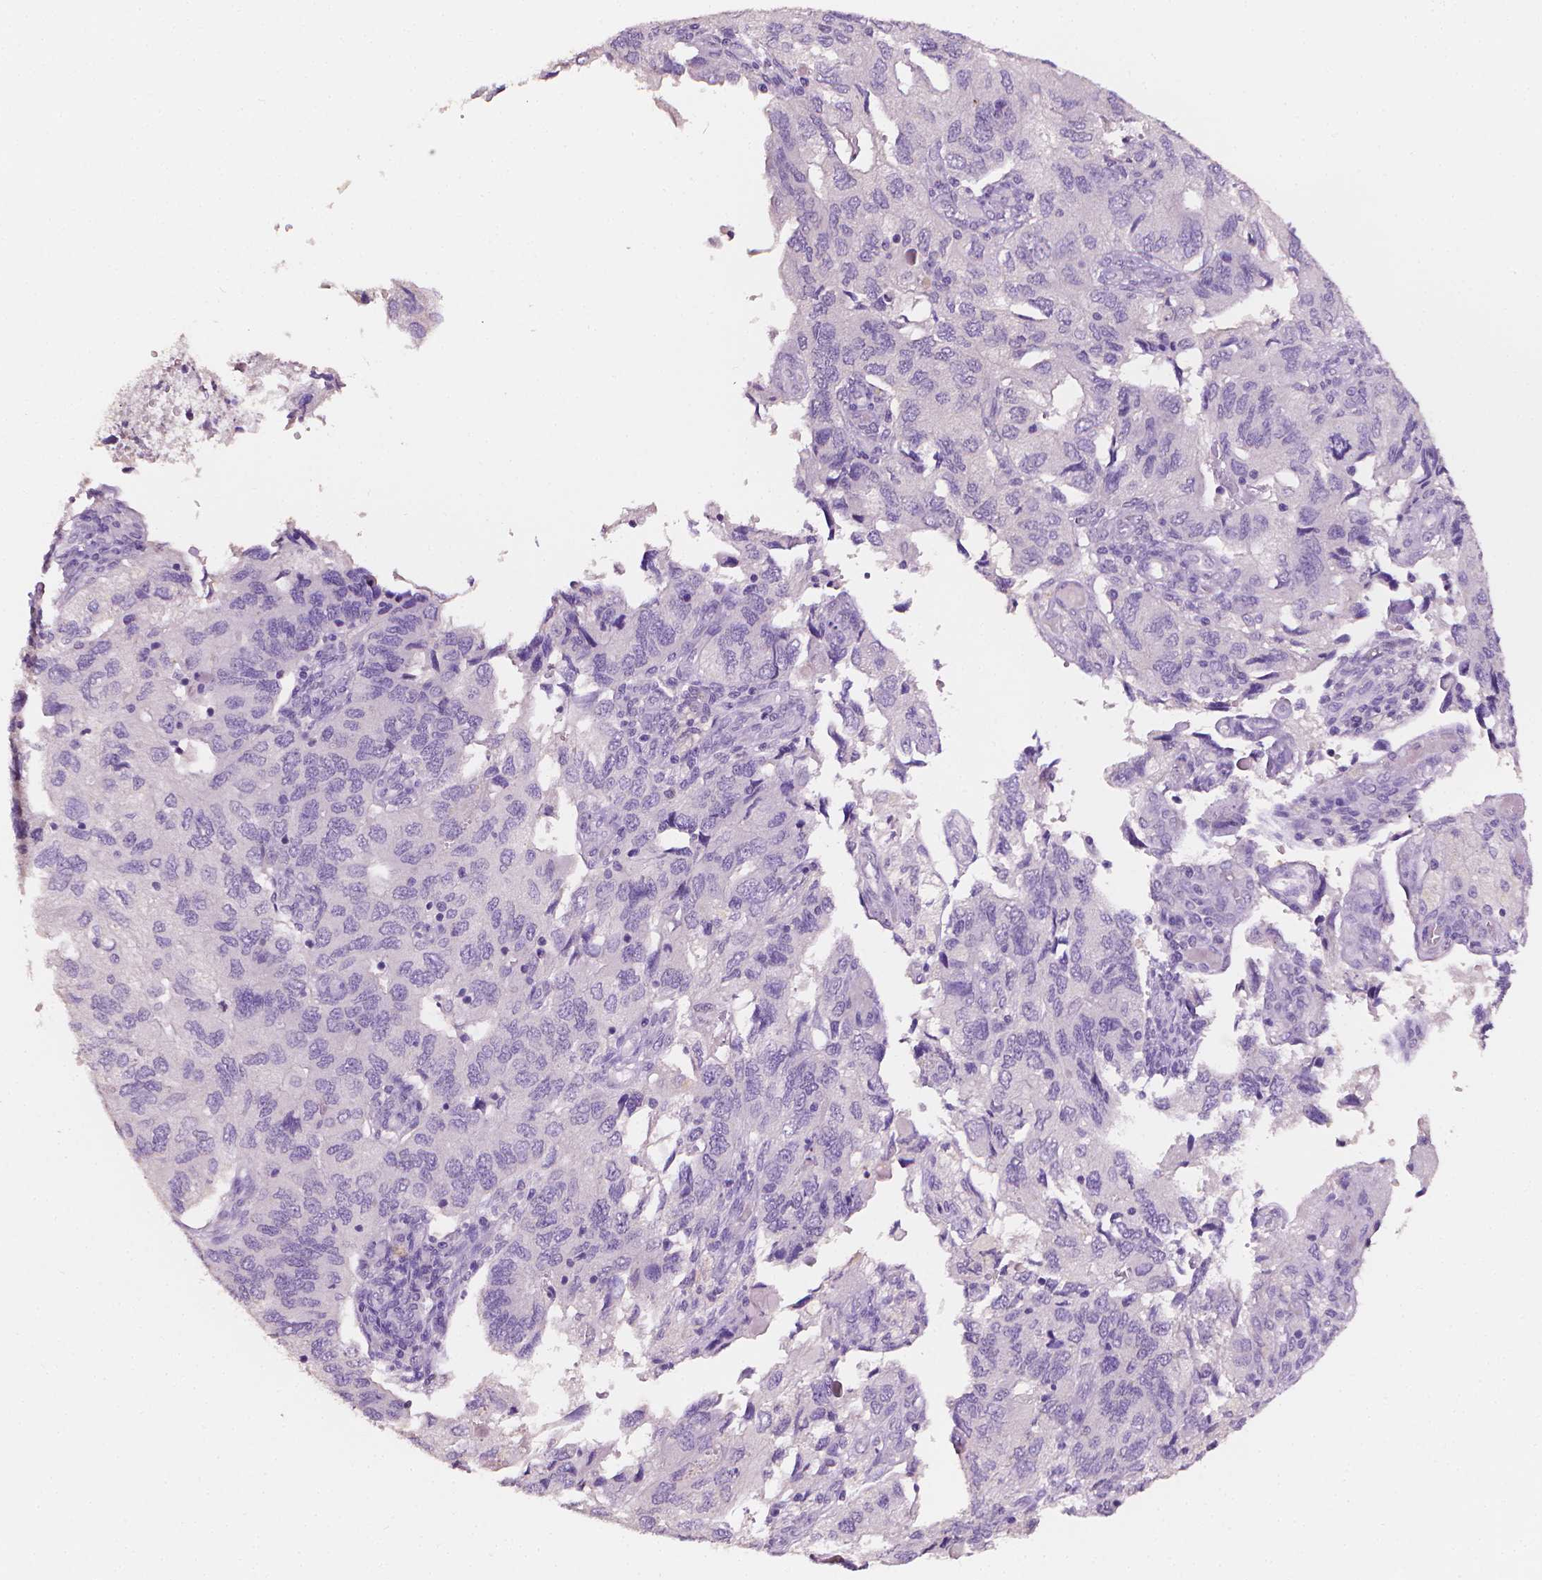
{"staining": {"intensity": "negative", "quantity": "none", "location": "none"}, "tissue": "endometrial cancer", "cell_type": "Tumor cells", "image_type": "cancer", "snomed": [{"axis": "morphology", "description": "Carcinoma, NOS"}, {"axis": "topography", "description": "Uterus"}], "caption": "The histopathology image shows no significant staining in tumor cells of endometrial cancer (carcinoma).", "gene": "FASN", "patient": {"sex": "female", "age": 76}}